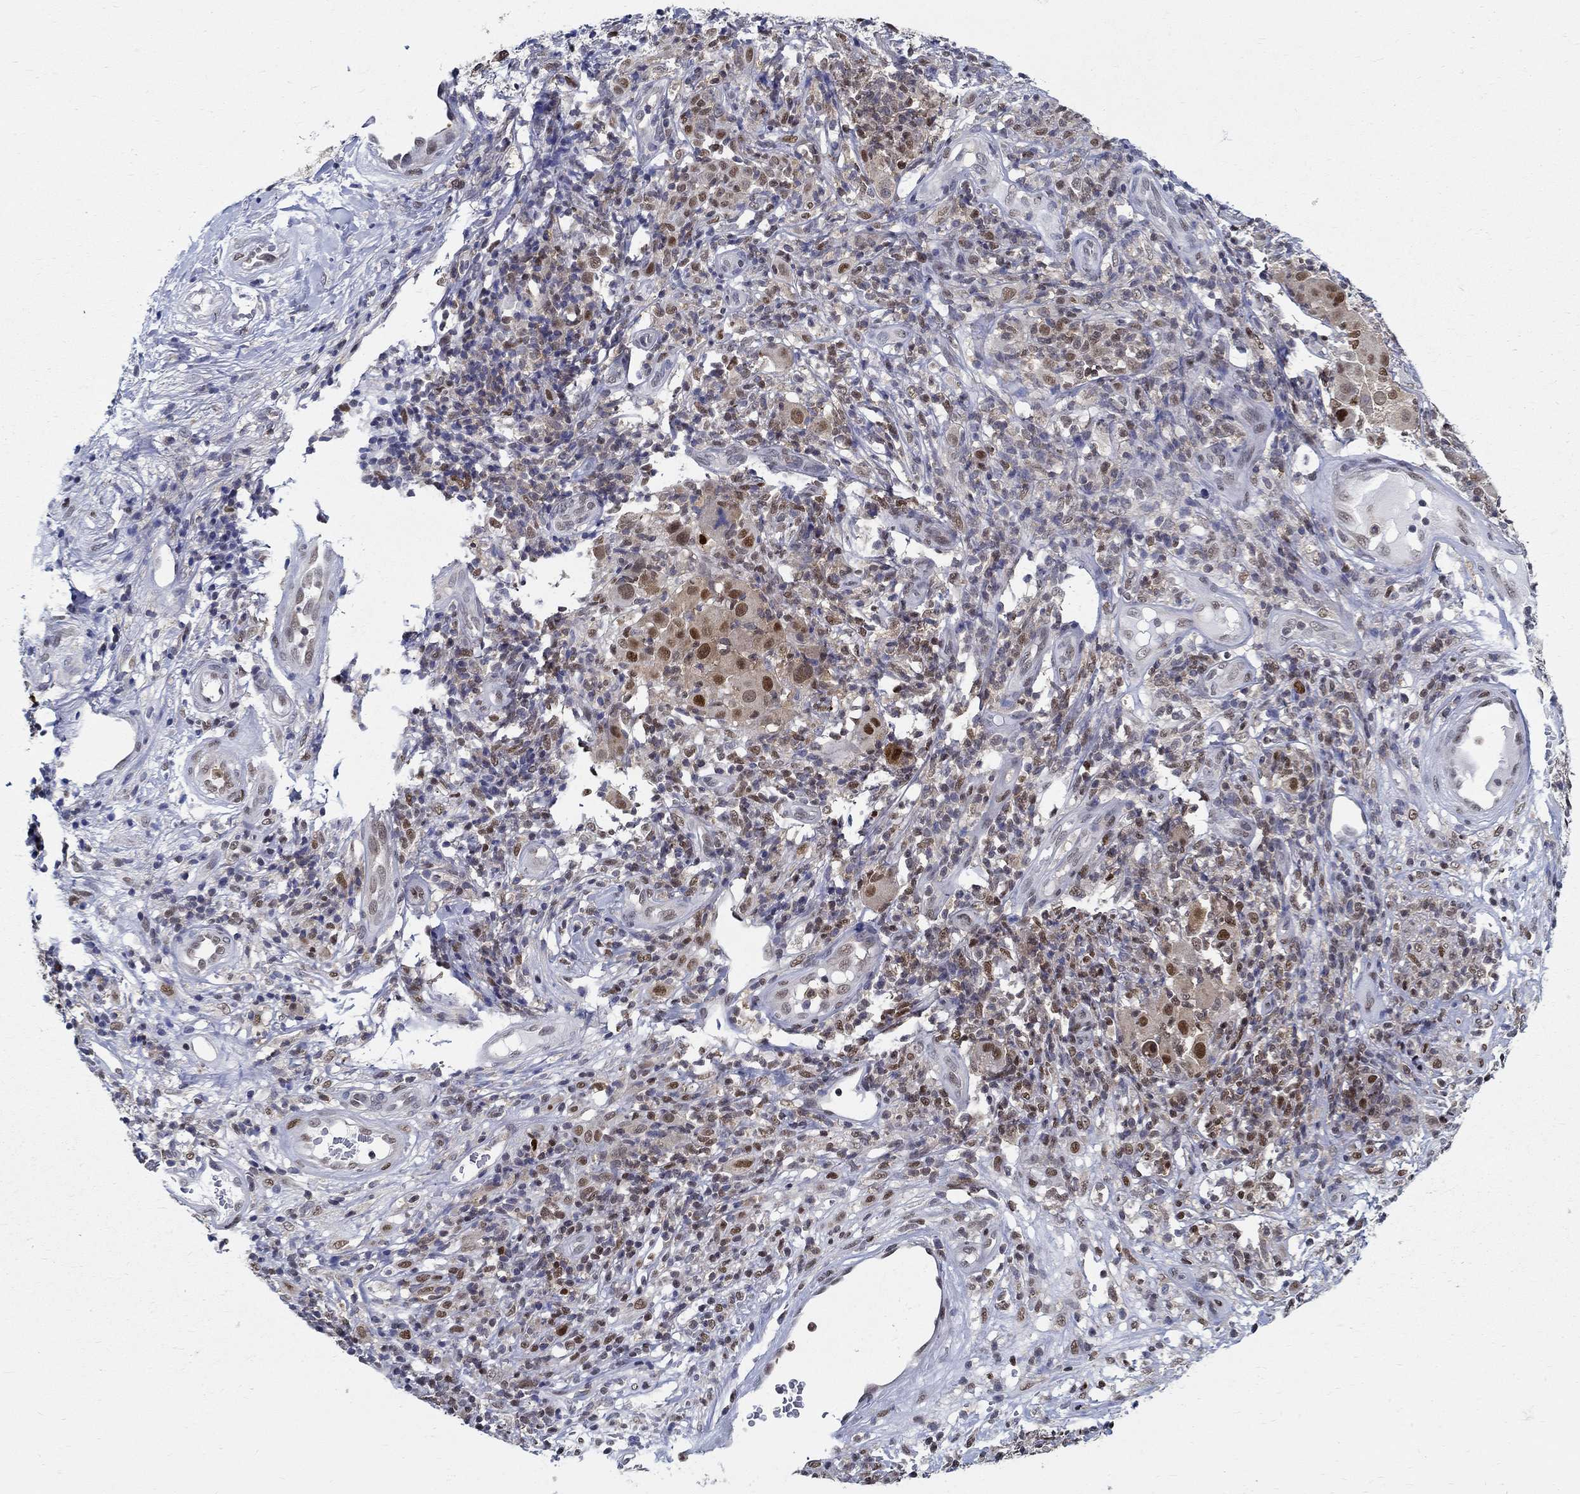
{"staining": {"intensity": "strong", "quantity": "25%-75%", "location": "nuclear"}, "tissue": "melanoma", "cell_type": "Tumor cells", "image_type": "cancer", "snomed": [{"axis": "morphology", "description": "Malignant melanoma, NOS"}, {"axis": "topography", "description": "Skin"}], "caption": "There is high levels of strong nuclear expression in tumor cells of melanoma, as demonstrated by immunohistochemical staining (brown color).", "gene": "ZNF594", "patient": {"sex": "female", "age": 87}}